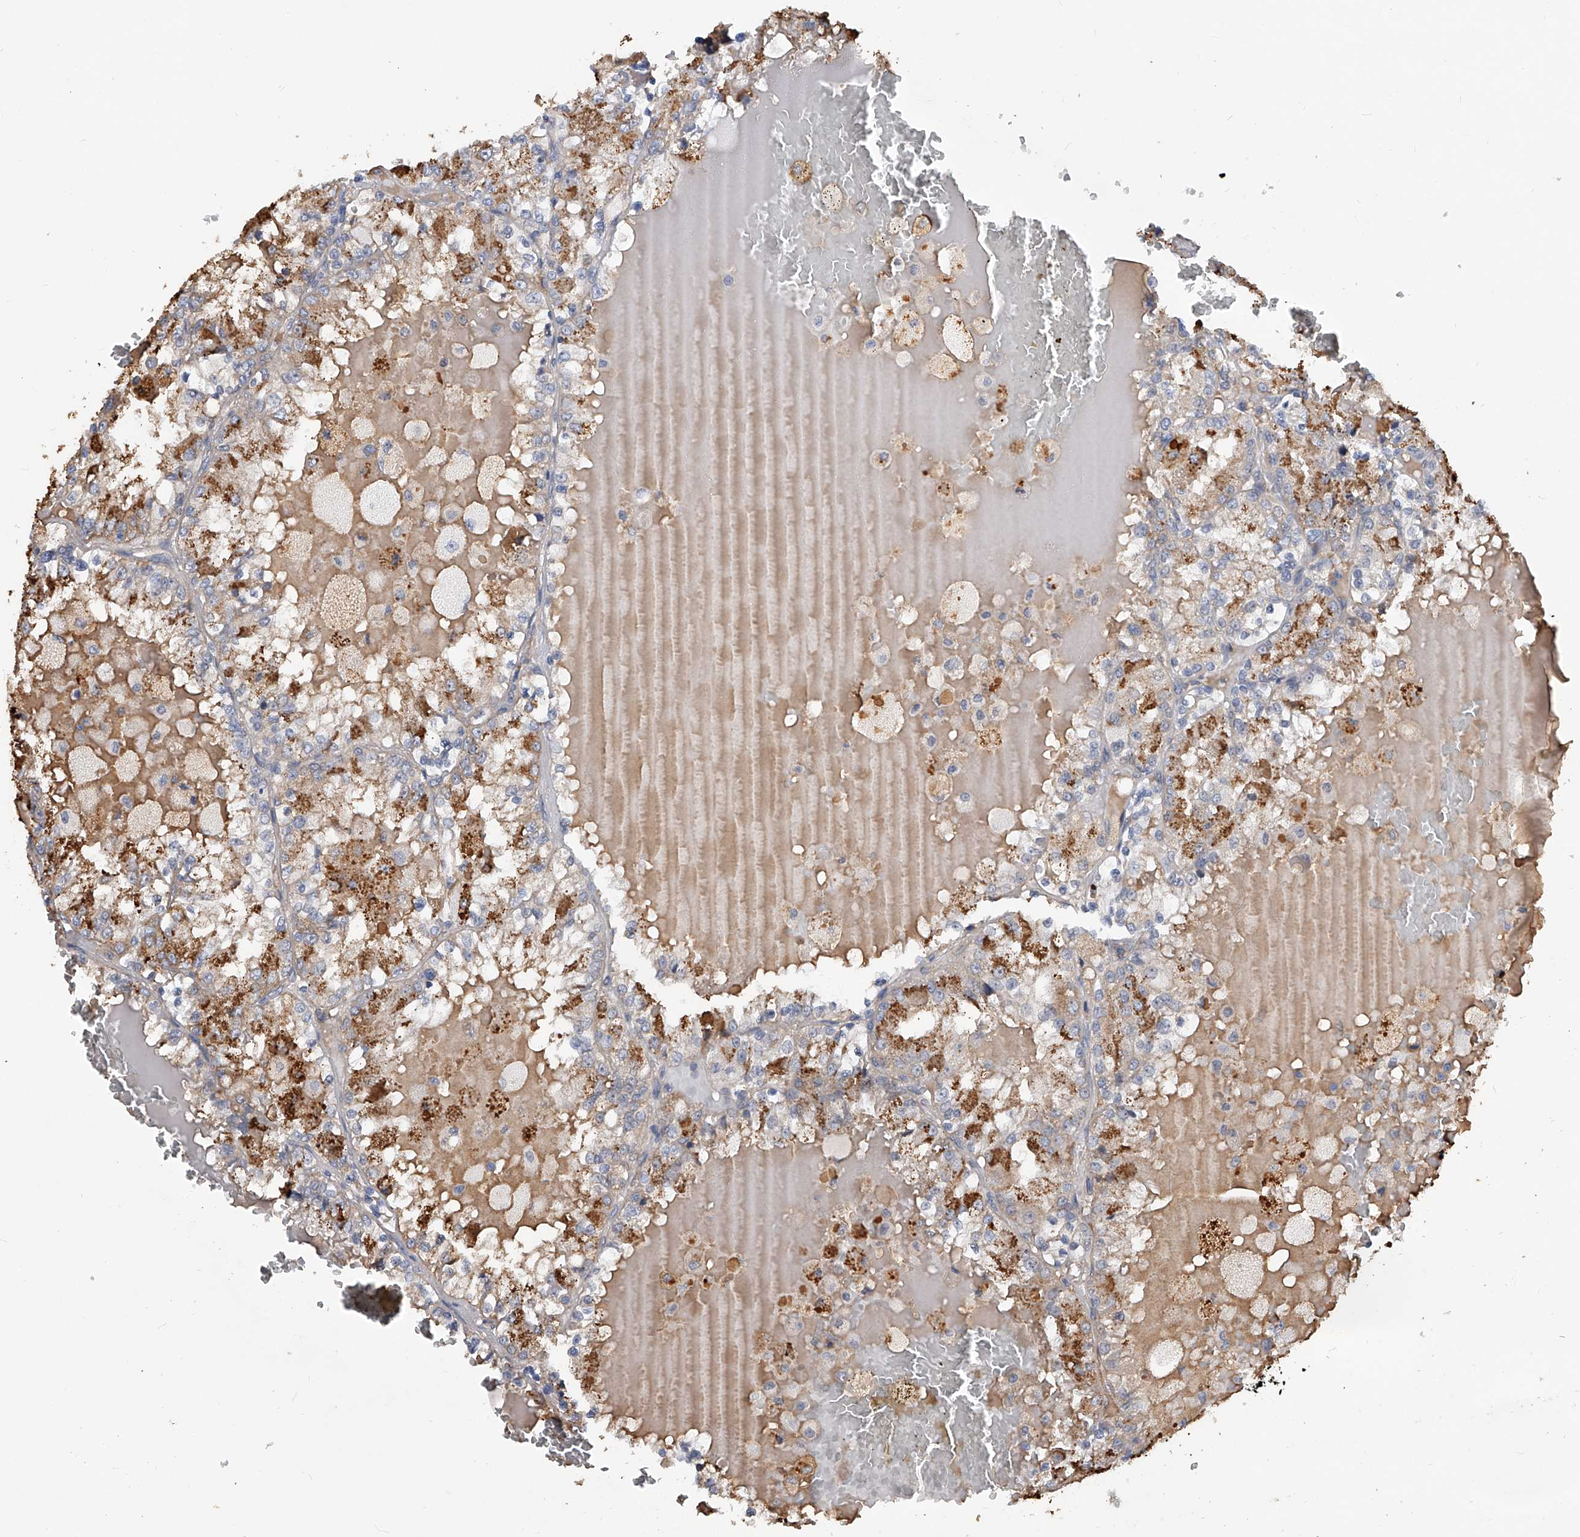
{"staining": {"intensity": "weak", "quantity": "<25%", "location": "cytoplasmic/membranous"}, "tissue": "renal cancer", "cell_type": "Tumor cells", "image_type": "cancer", "snomed": [{"axis": "morphology", "description": "Adenocarcinoma, NOS"}, {"axis": "topography", "description": "Kidney"}], "caption": "Immunohistochemistry (IHC) of renal cancer demonstrates no expression in tumor cells.", "gene": "ZNF25", "patient": {"sex": "female", "age": 56}}